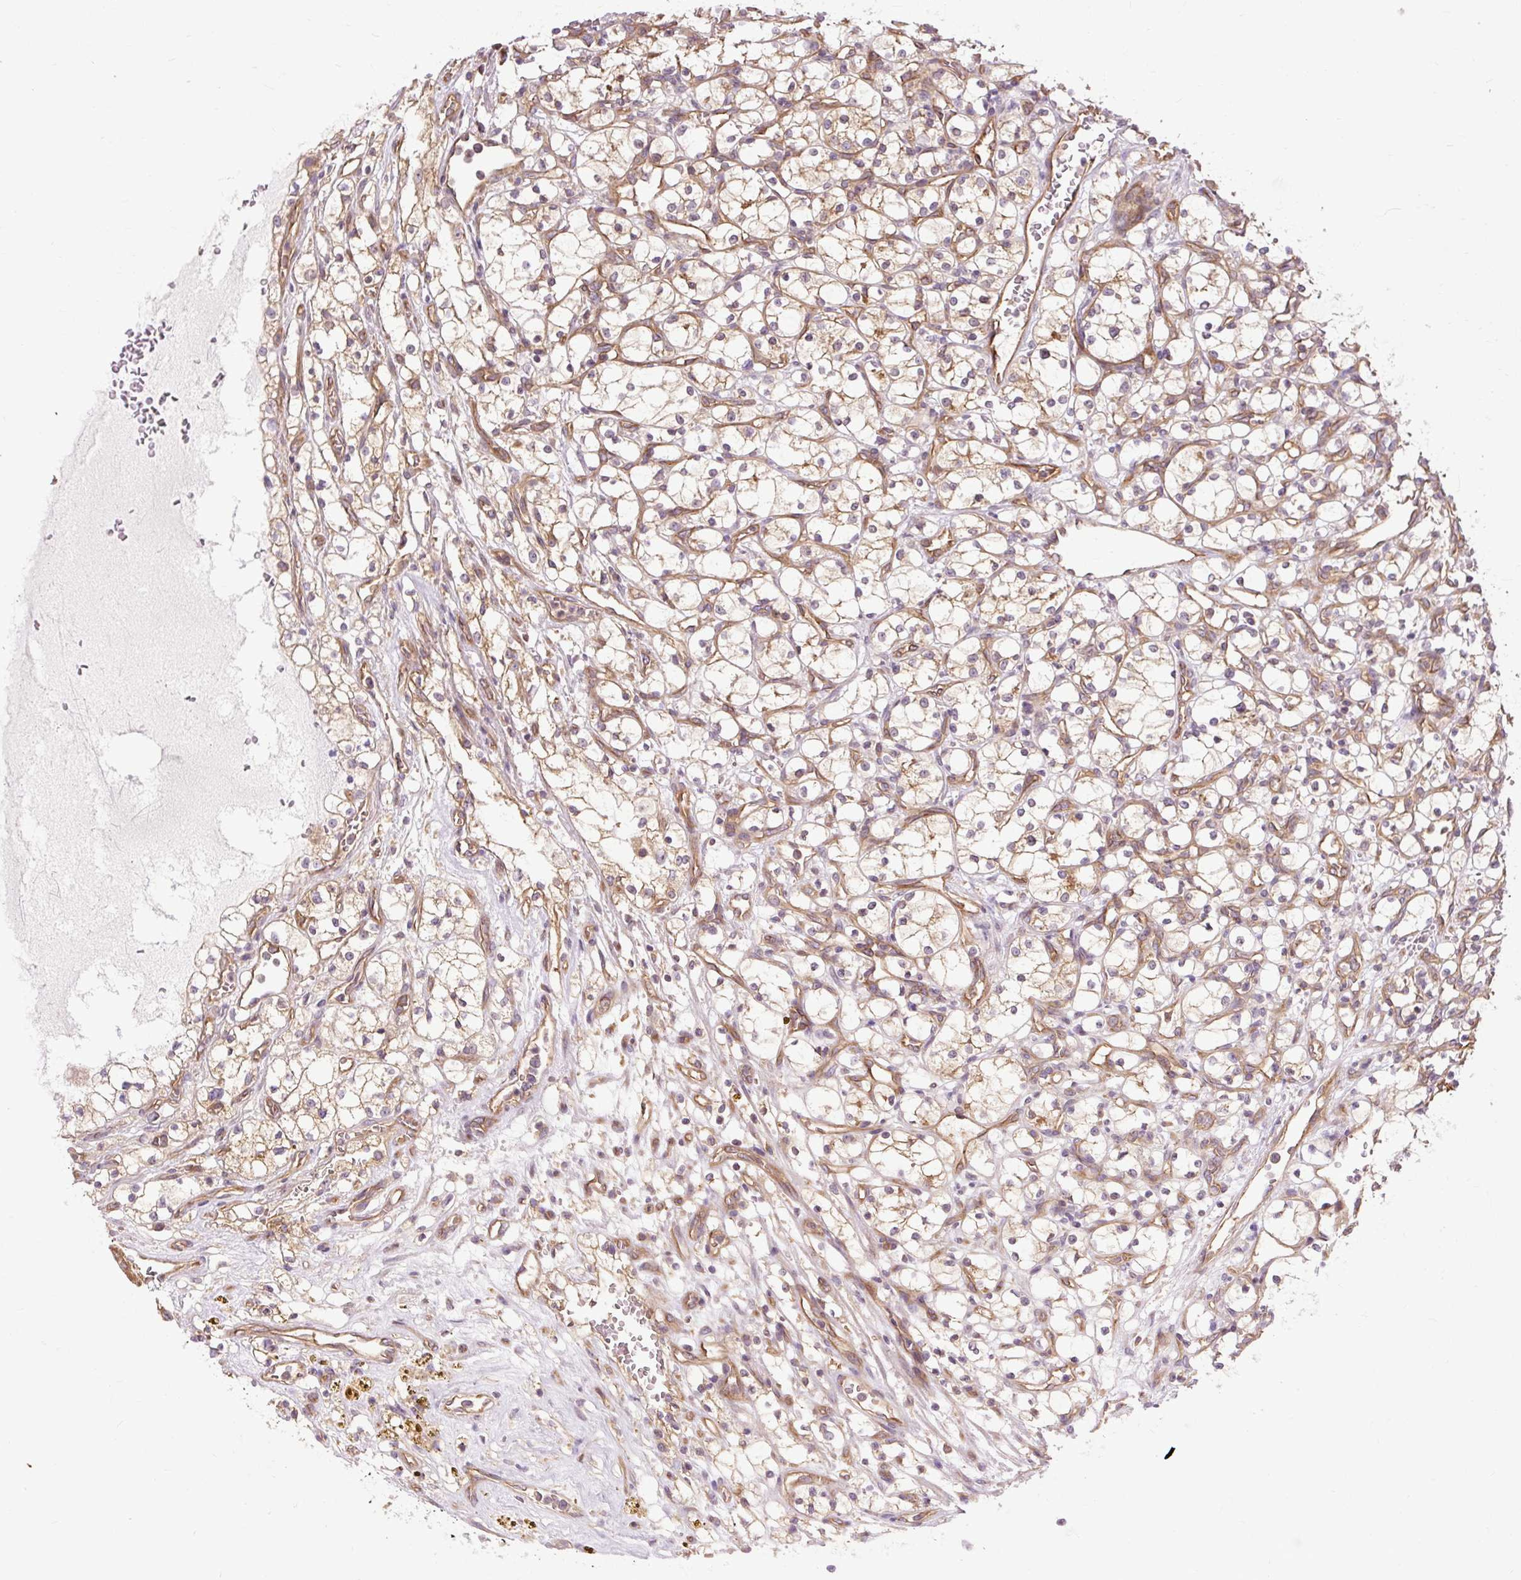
{"staining": {"intensity": "negative", "quantity": "none", "location": "none"}, "tissue": "renal cancer", "cell_type": "Tumor cells", "image_type": "cancer", "snomed": [{"axis": "morphology", "description": "Adenocarcinoma, NOS"}, {"axis": "topography", "description": "Kidney"}], "caption": "DAB immunohistochemical staining of human renal cancer (adenocarcinoma) shows no significant positivity in tumor cells.", "gene": "CCDC93", "patient": {"sex": "female", "age": 69}}